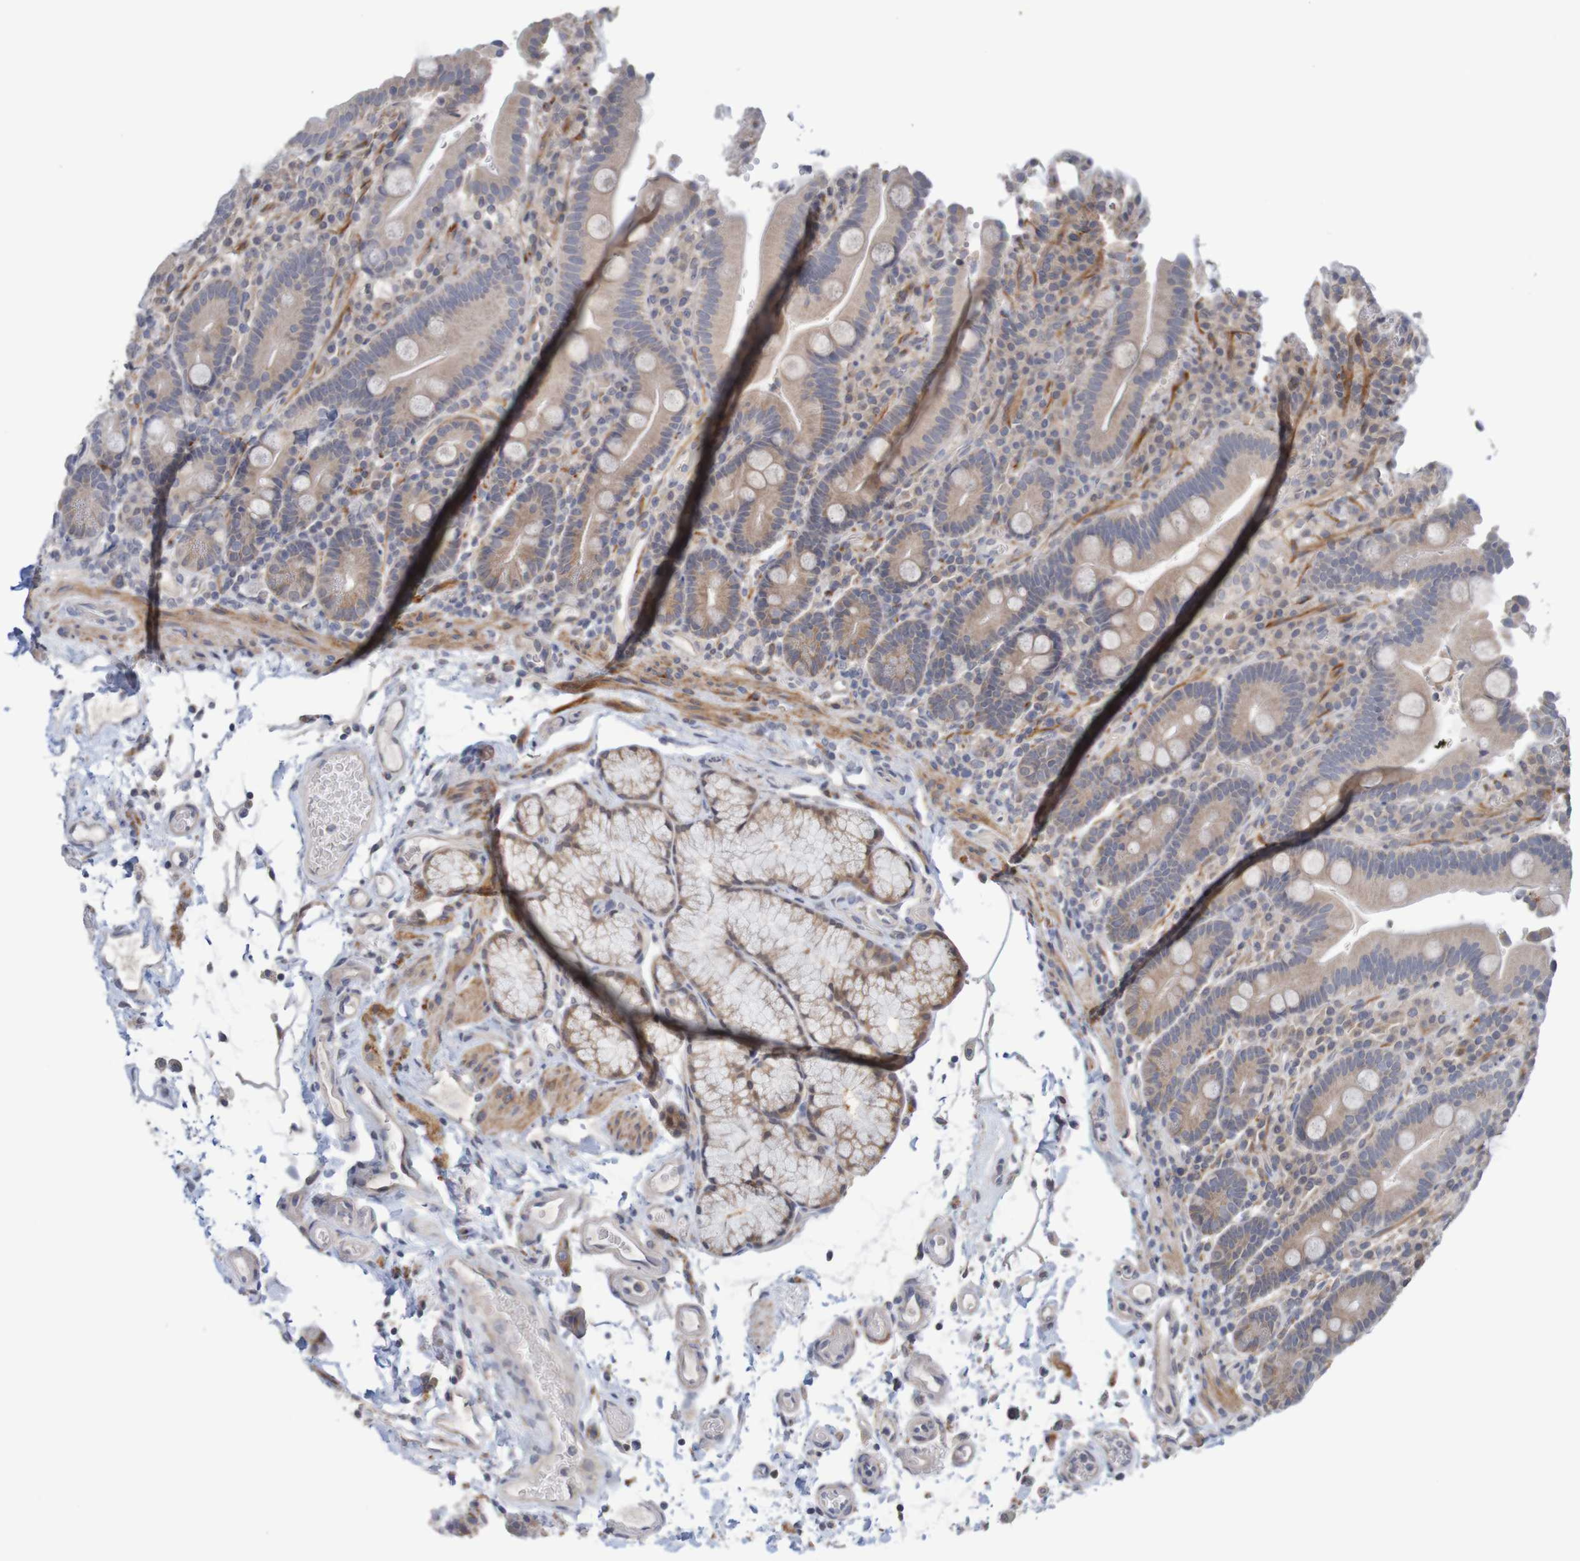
{"staining": {"intensity": "weak", "quantity": ">75%", "location": "cytoplasmic/membranous"}, "tissue": "duodenum", "cell_type": "Glandular cells", "image_type": "normal", "snomed": [{"axis": "morphology", "description": "Normal tissue, NOS"}, {"axis": "topography", "description": "Small intestine, NOS"}], "caption": "Protein expression analysis of normal duodenum reveals weak cytoplasmic/membranous positivity in approximately >75% of glandular cells.", "gene": "ANKK1", "patient": {"sex": "female", "age": 71}}